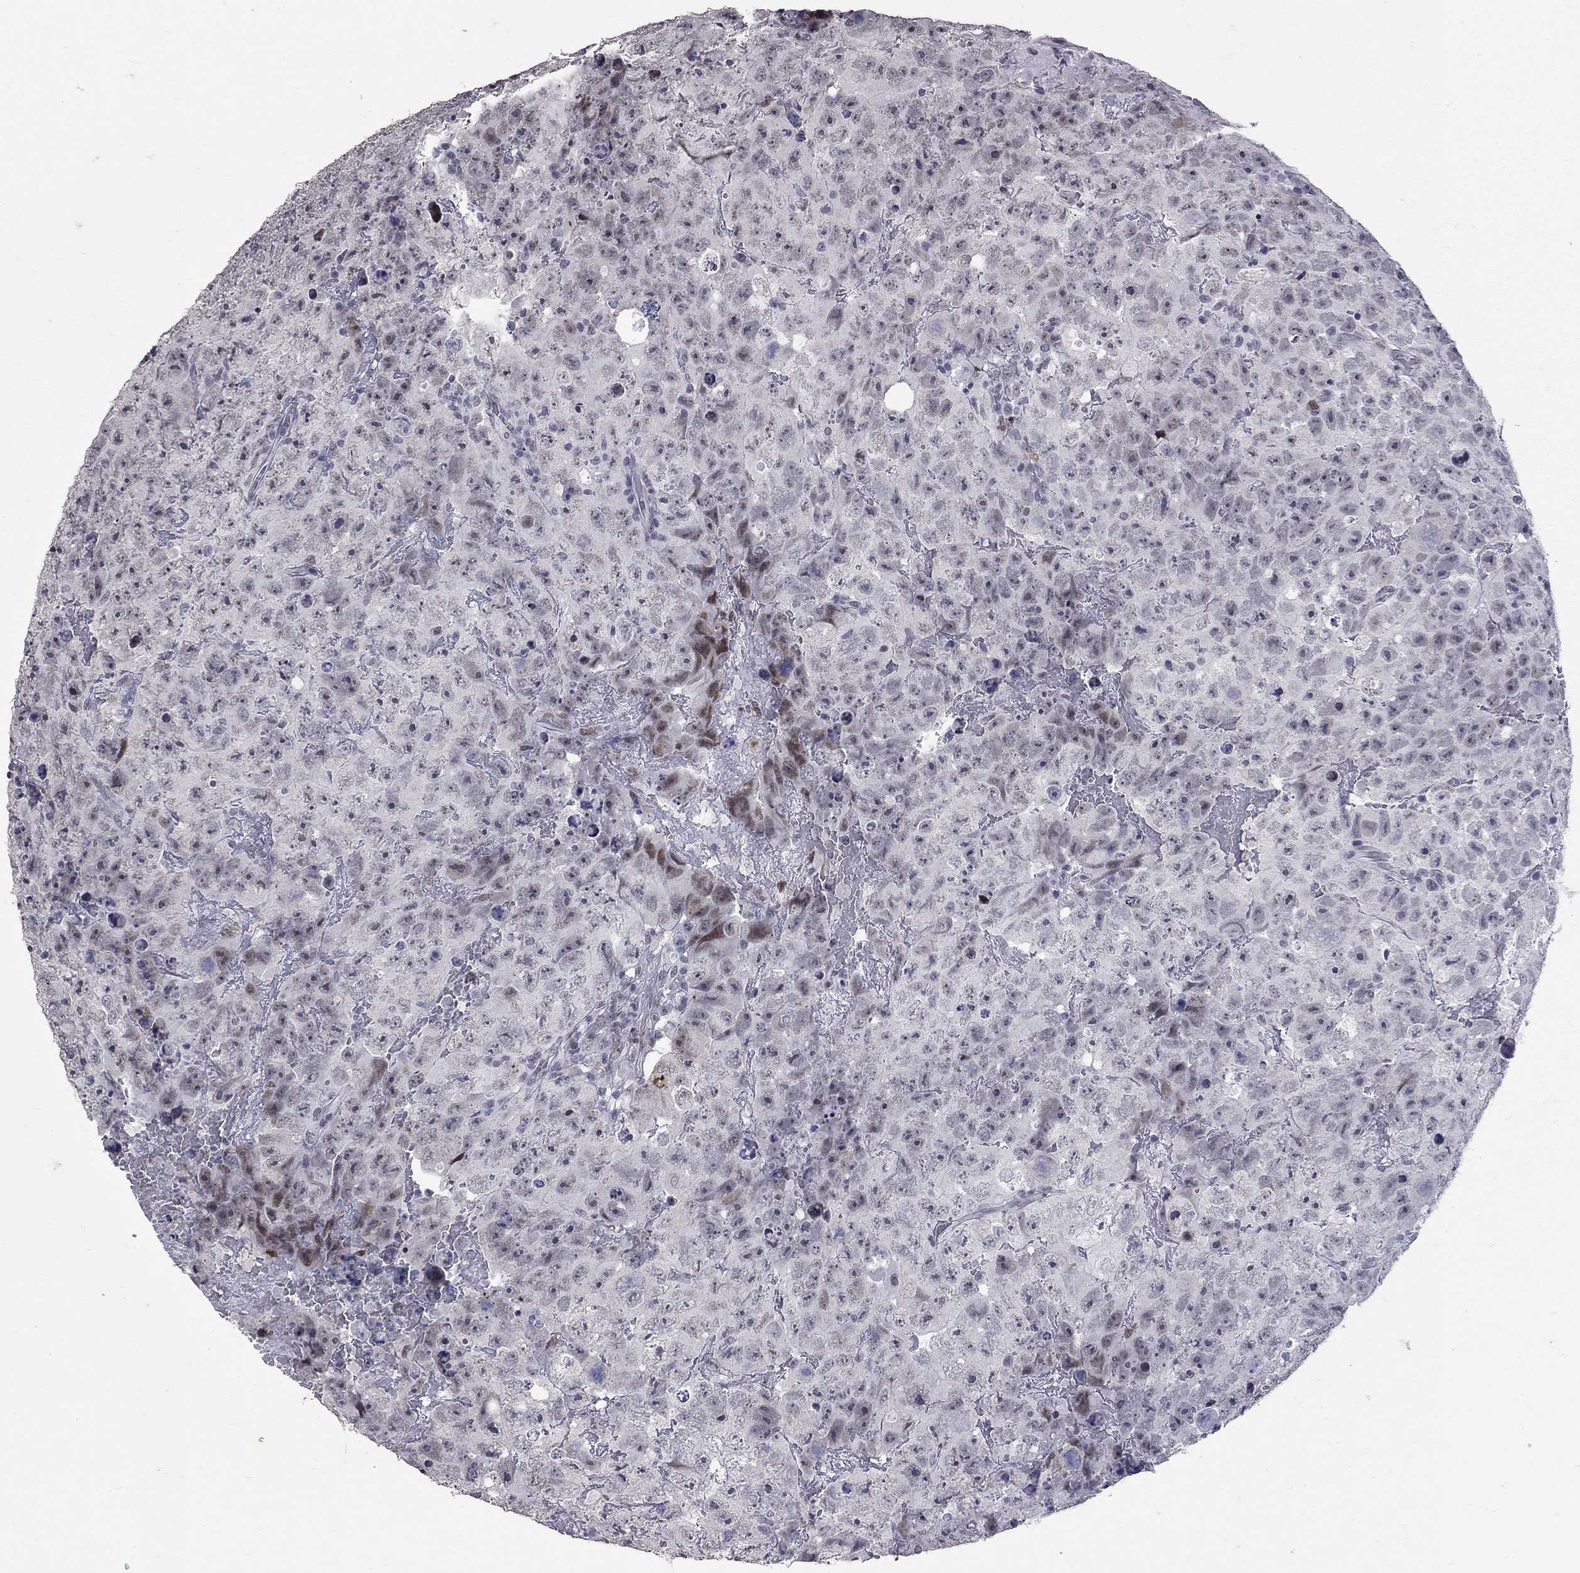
{"staining": {"intensity": "weak", "quantity": "<25%", "location": "nuclear"}, "tissue": "testis cancer", "cell_type": "Tumor cells", "image_type": "cancer", "snomed": [{"axis": "morphology", "description": "Carcinoma, Embryonal, NOS"}, {"axis": "topography", "description": "Testis"}], "caption": "The micrograph demonstrates no staining of tumor cells in testis cancer. (DAB immunohistochemistry visualized using brightfield microscopy, high magnification).", "gene": "ZNF154", "patient": {"sex": "male", "age": 24}}